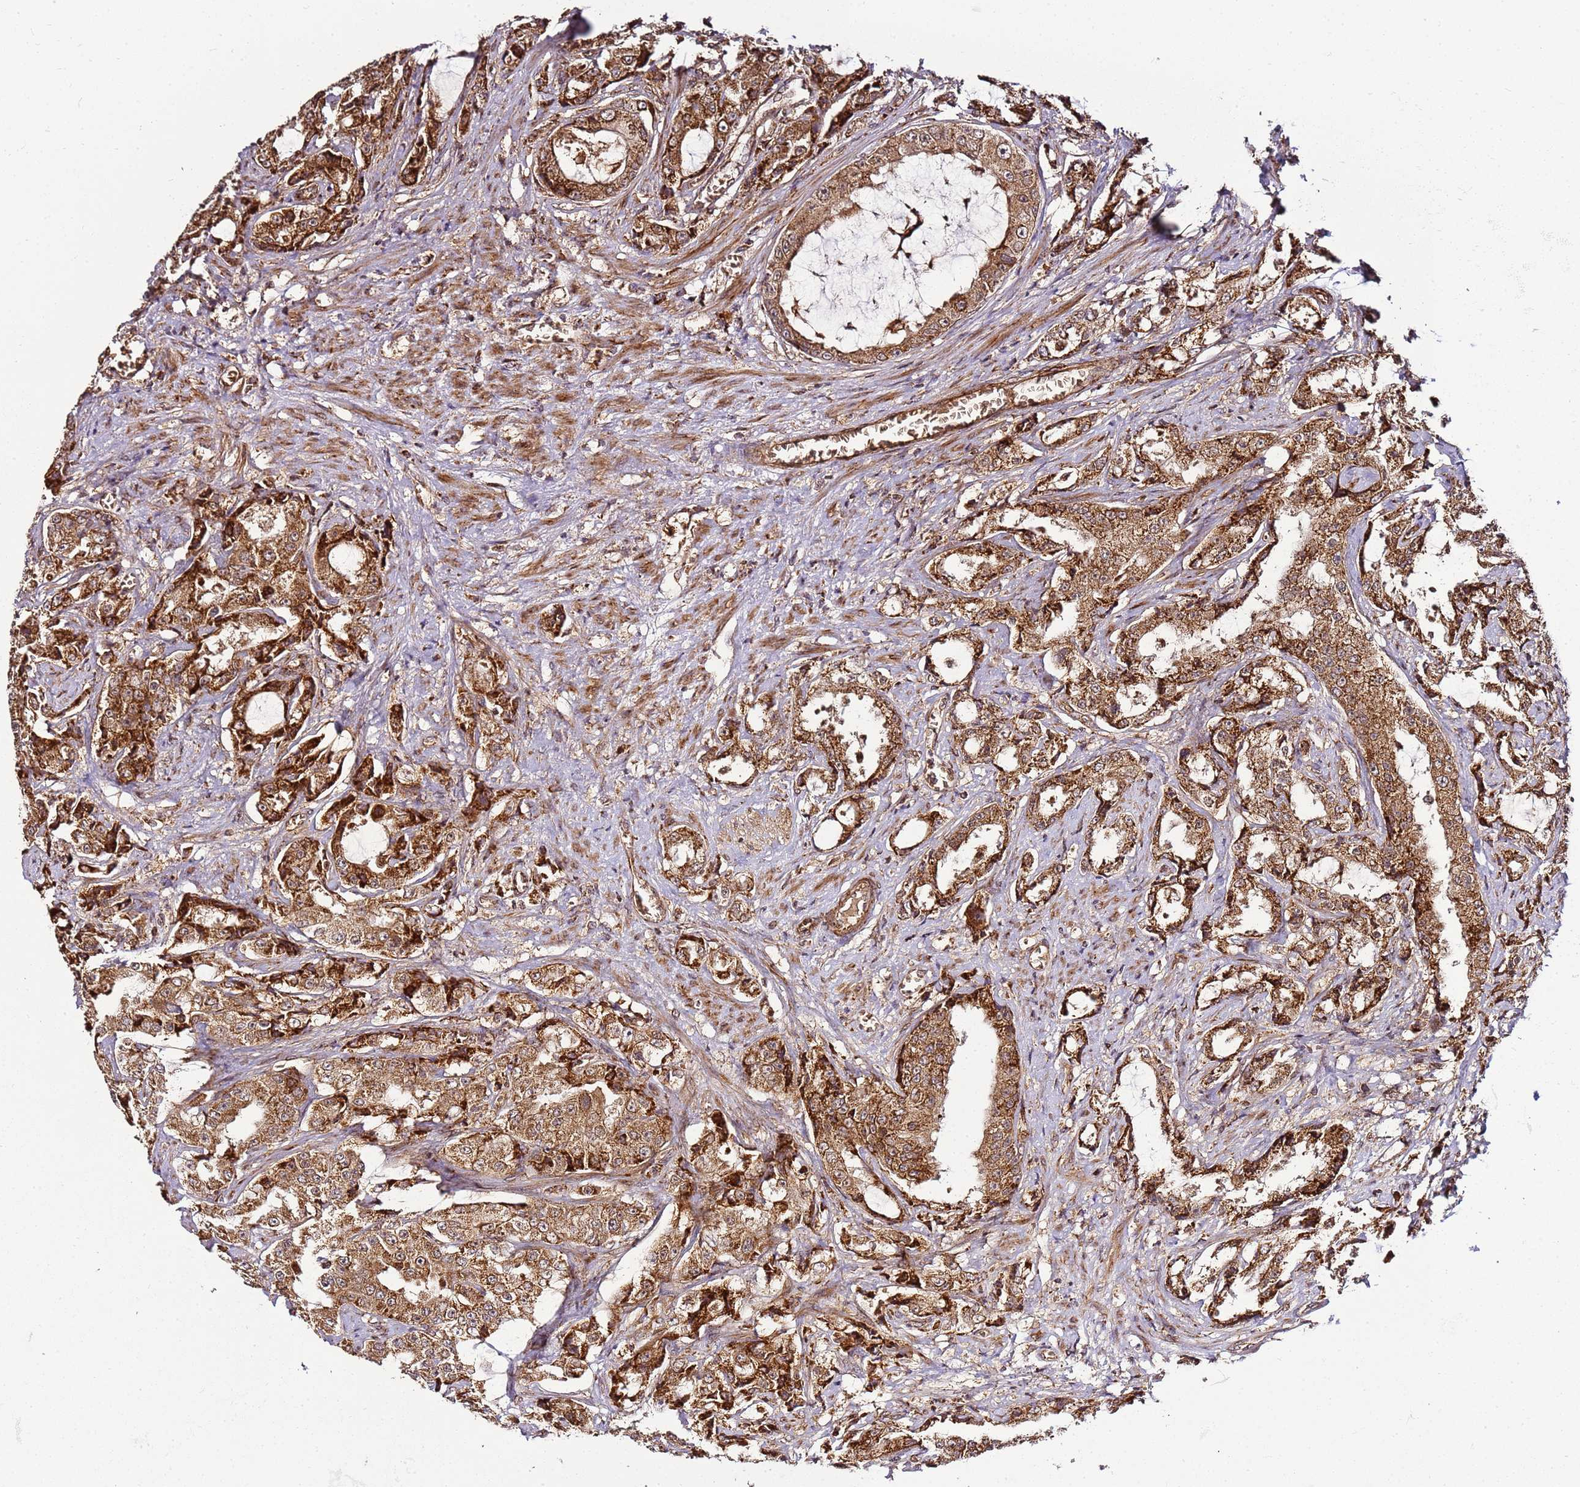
{"staining": {"intensity": "strong", "quantity": ">75%", "location": "cytoplasmic/membranous"}, "tissue": "prostate cancer", "cell_type": "Tumor cells", "image_type": "cancer", "snomed": [{"axis": "morphology", "description": "Adenocarcinoma, High grade"}, {"axis": "topography", "description": "Prostate"}], "caption": "High-magnification brightfield microscopy of prostate cancer stained with DAB (brown) and counterstained with hematoxylin (blue). tumor cells exhibit strong cytoplasmic/membranous expression is appreciated in about>75% of cells.", "gene": "TM2D2", "patient": {"sex": "male", "age": 73}}